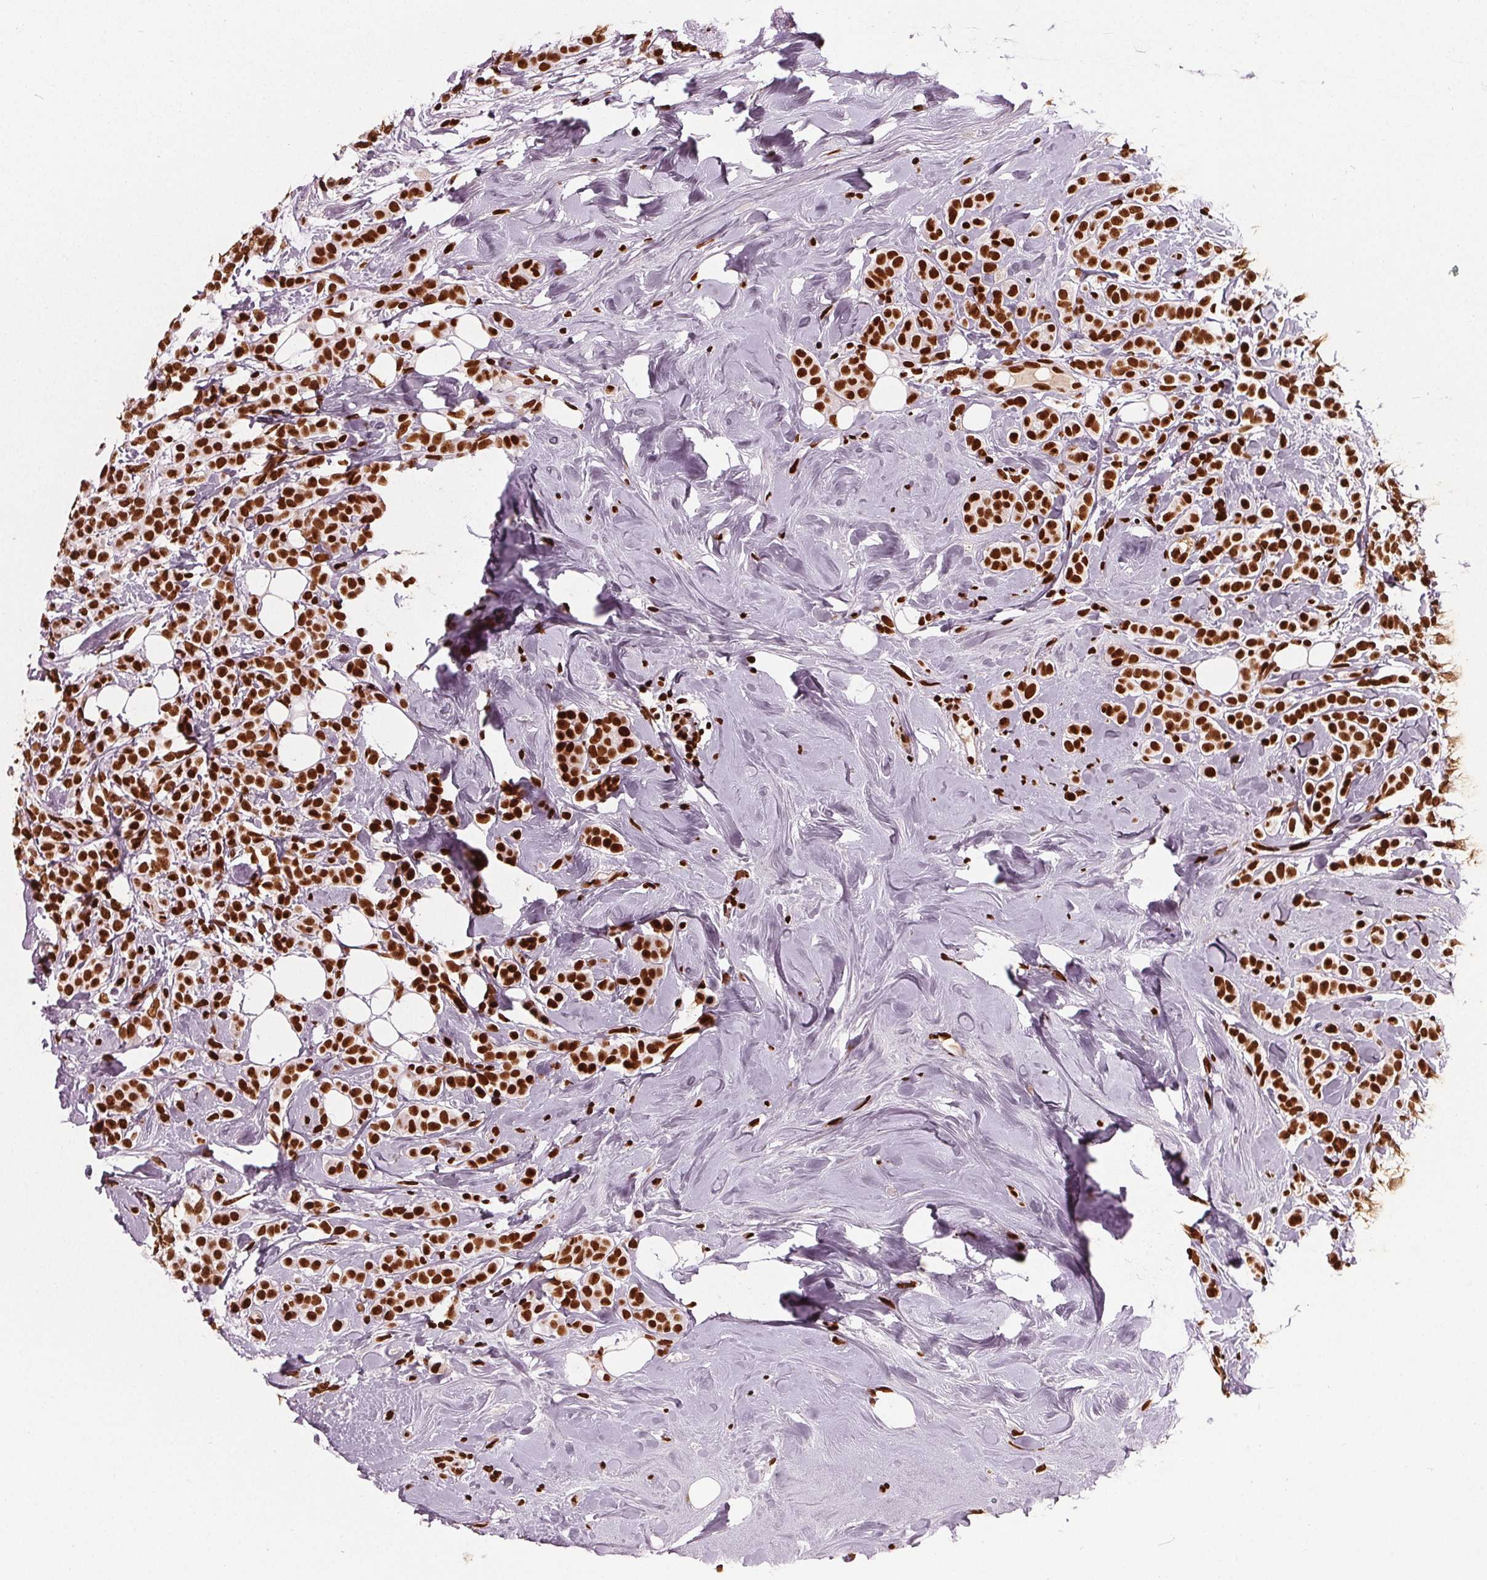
{"staining": {"intensity": "strong", "quantity": ">75%", "location": "nuclear"}, "tissue": "breast cancer", "cell_type": "Tumor cells", "image_type": "cancer", "snomed": [{"axis": "morphology", "description": "Lobular carcinoma"}, {"axis": "topography", "description": "Breast"}], "caption": "Protein analysis of breast cancer tissue exhibits strong nuclear staining in about >75% of tumor cells. The staining was performed using DAB (3,3'-diaminobenzidine) to visualize the protein expression in brown, while the nuclei were stained in blue with hematoxylin (Magnification: 20x).", "gene": "BRD4", "patient": {"sex": "female", "age": 49}}